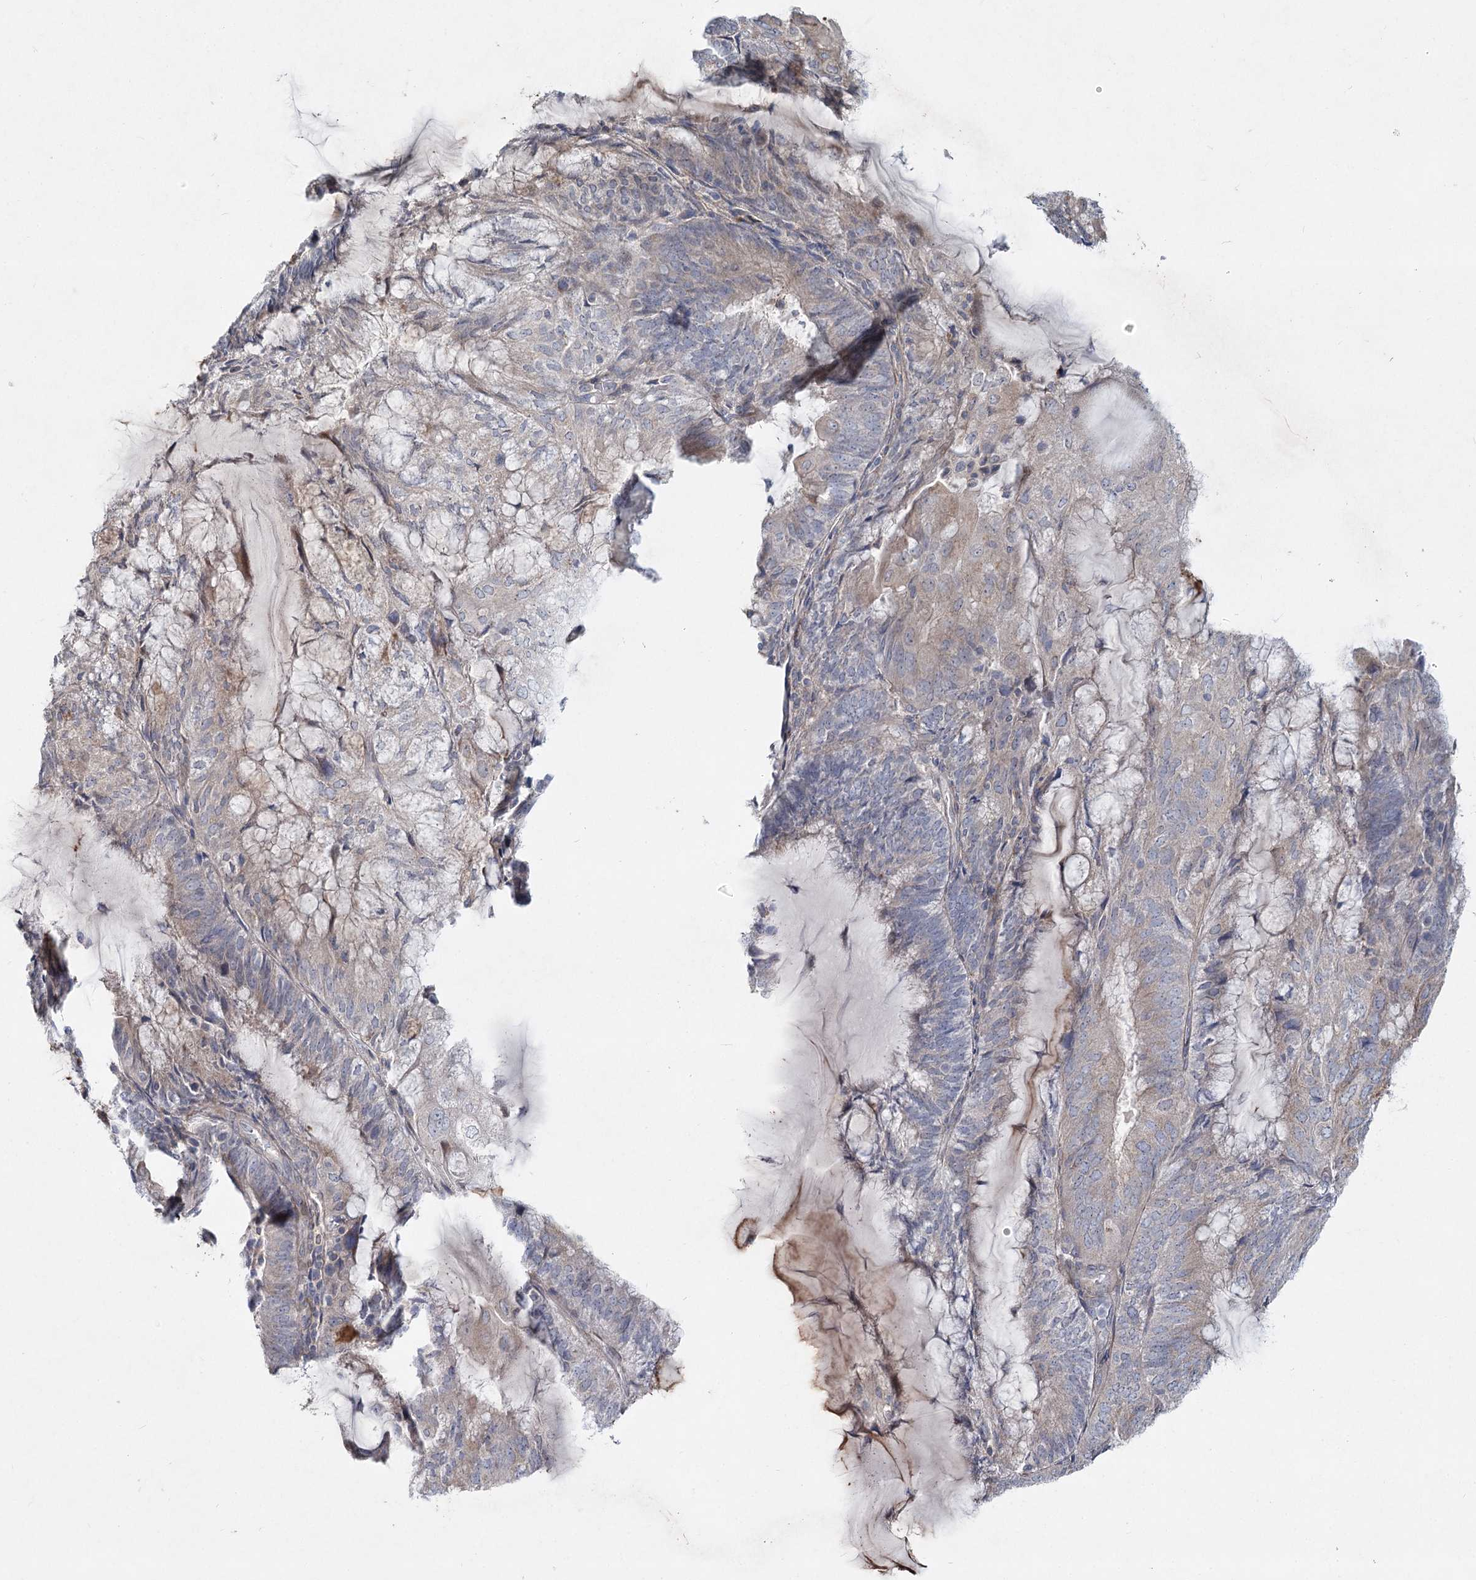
{"staining": {"intensity": "weak", "quantity": "25%-75%", "location": "cytoplasmic/membranous"}, "tissue": "endometrial cancer", "cell_type": "Tumor cells", "image_type": "cancer", "snomed": [{"axis": "morphology", "description": "Adenocarcinoma, NOS"}, {"axis": "topography", "description": "Endometrium"}], "caption": "IHC of endometrial cancer (adenocarcinoma) displays low levels of weak cytoplasmic/membranous staining in about 25%-75% of tumor cells.", "gene": "SH3BP5L", "patient": {"sex": "female", "age": 81}}